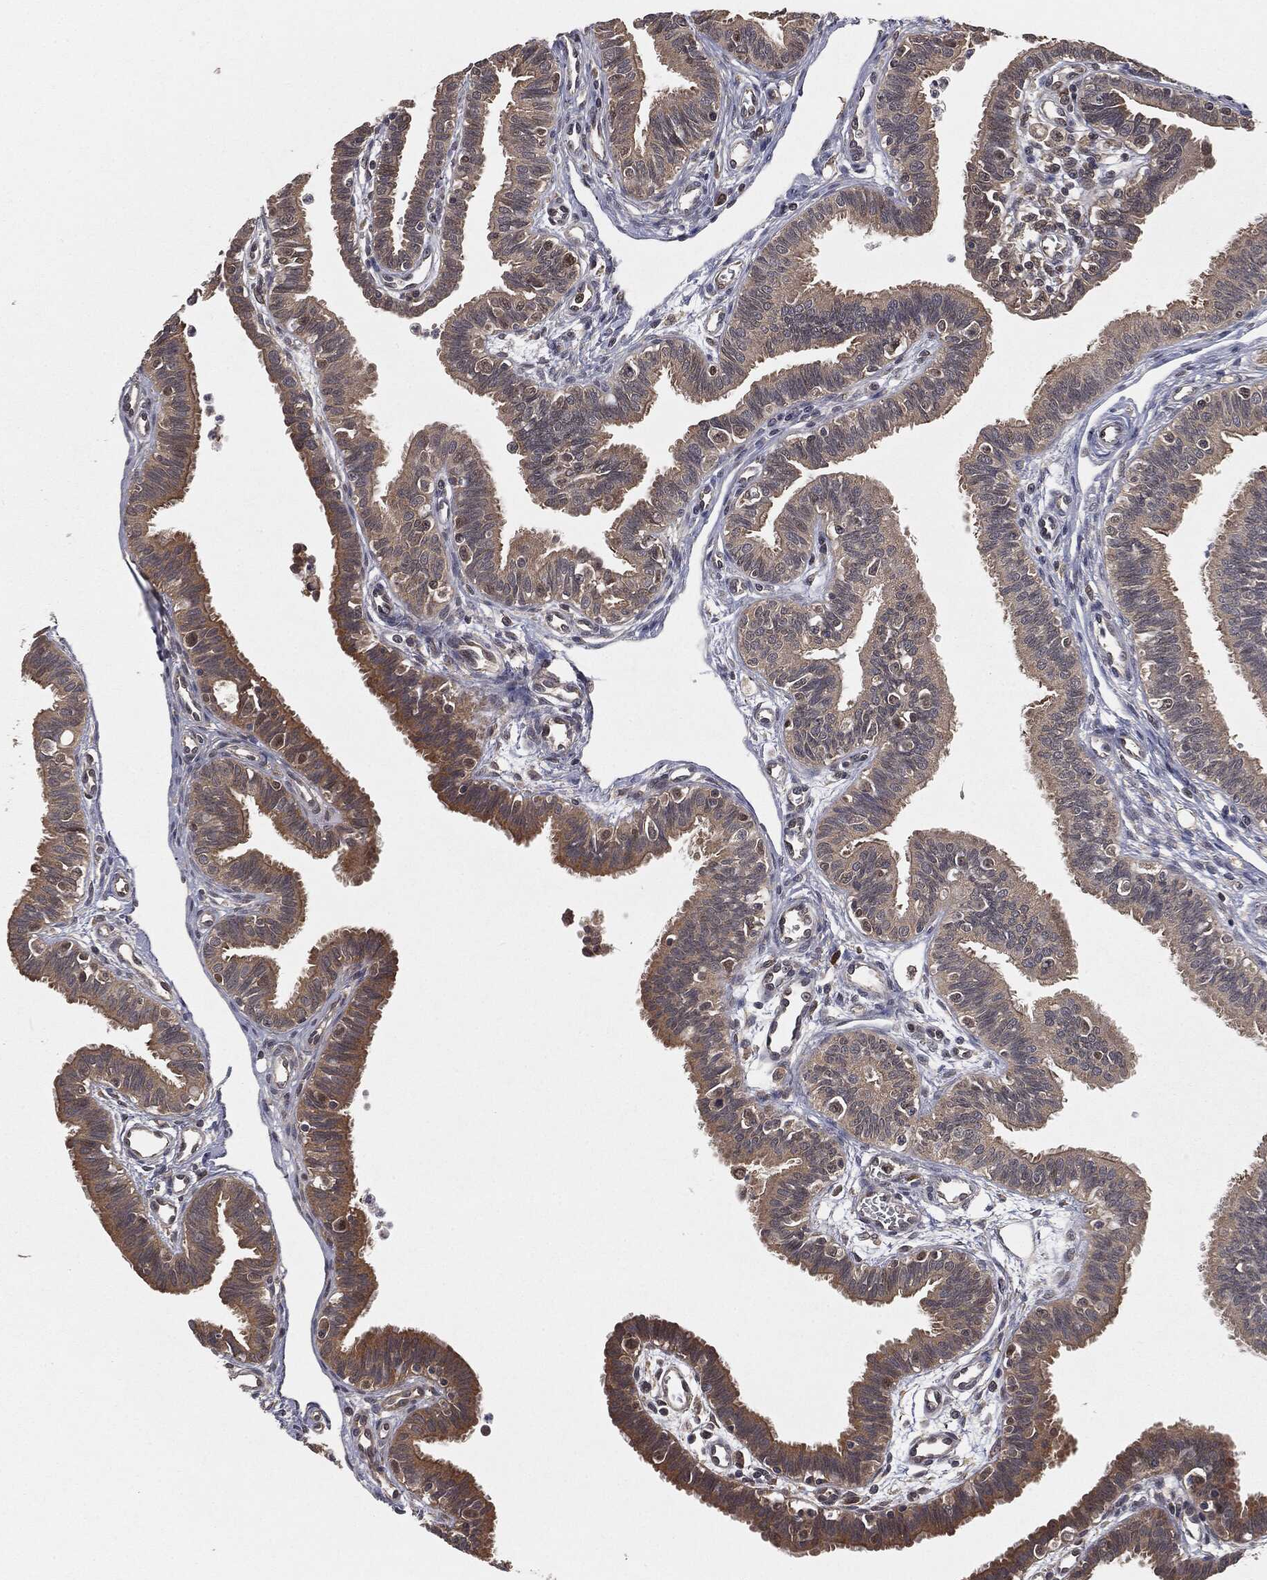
{"staining": {"intensity": "moderate", "quantity": "25%-75%", "location": "cytoplasmic/membranous"}, "tissue": "fallopian tube", "cell_type": "Glandular cells", "image_type": "normal", "snomed": [{"axis": "morphology", "description": "Normal tissue, NOS"}, {"axis": "topography", "description": "Fallopian tube"}], "caption": "Immunohistochemical staining of unremarkable human fallopian tube shows medium levels of moderate cytoplasmic/membranous positivity in about 25%-75% of glandular cells.", "gene": "FBXO7", "patient": {"sex": "female", "age": 36}}